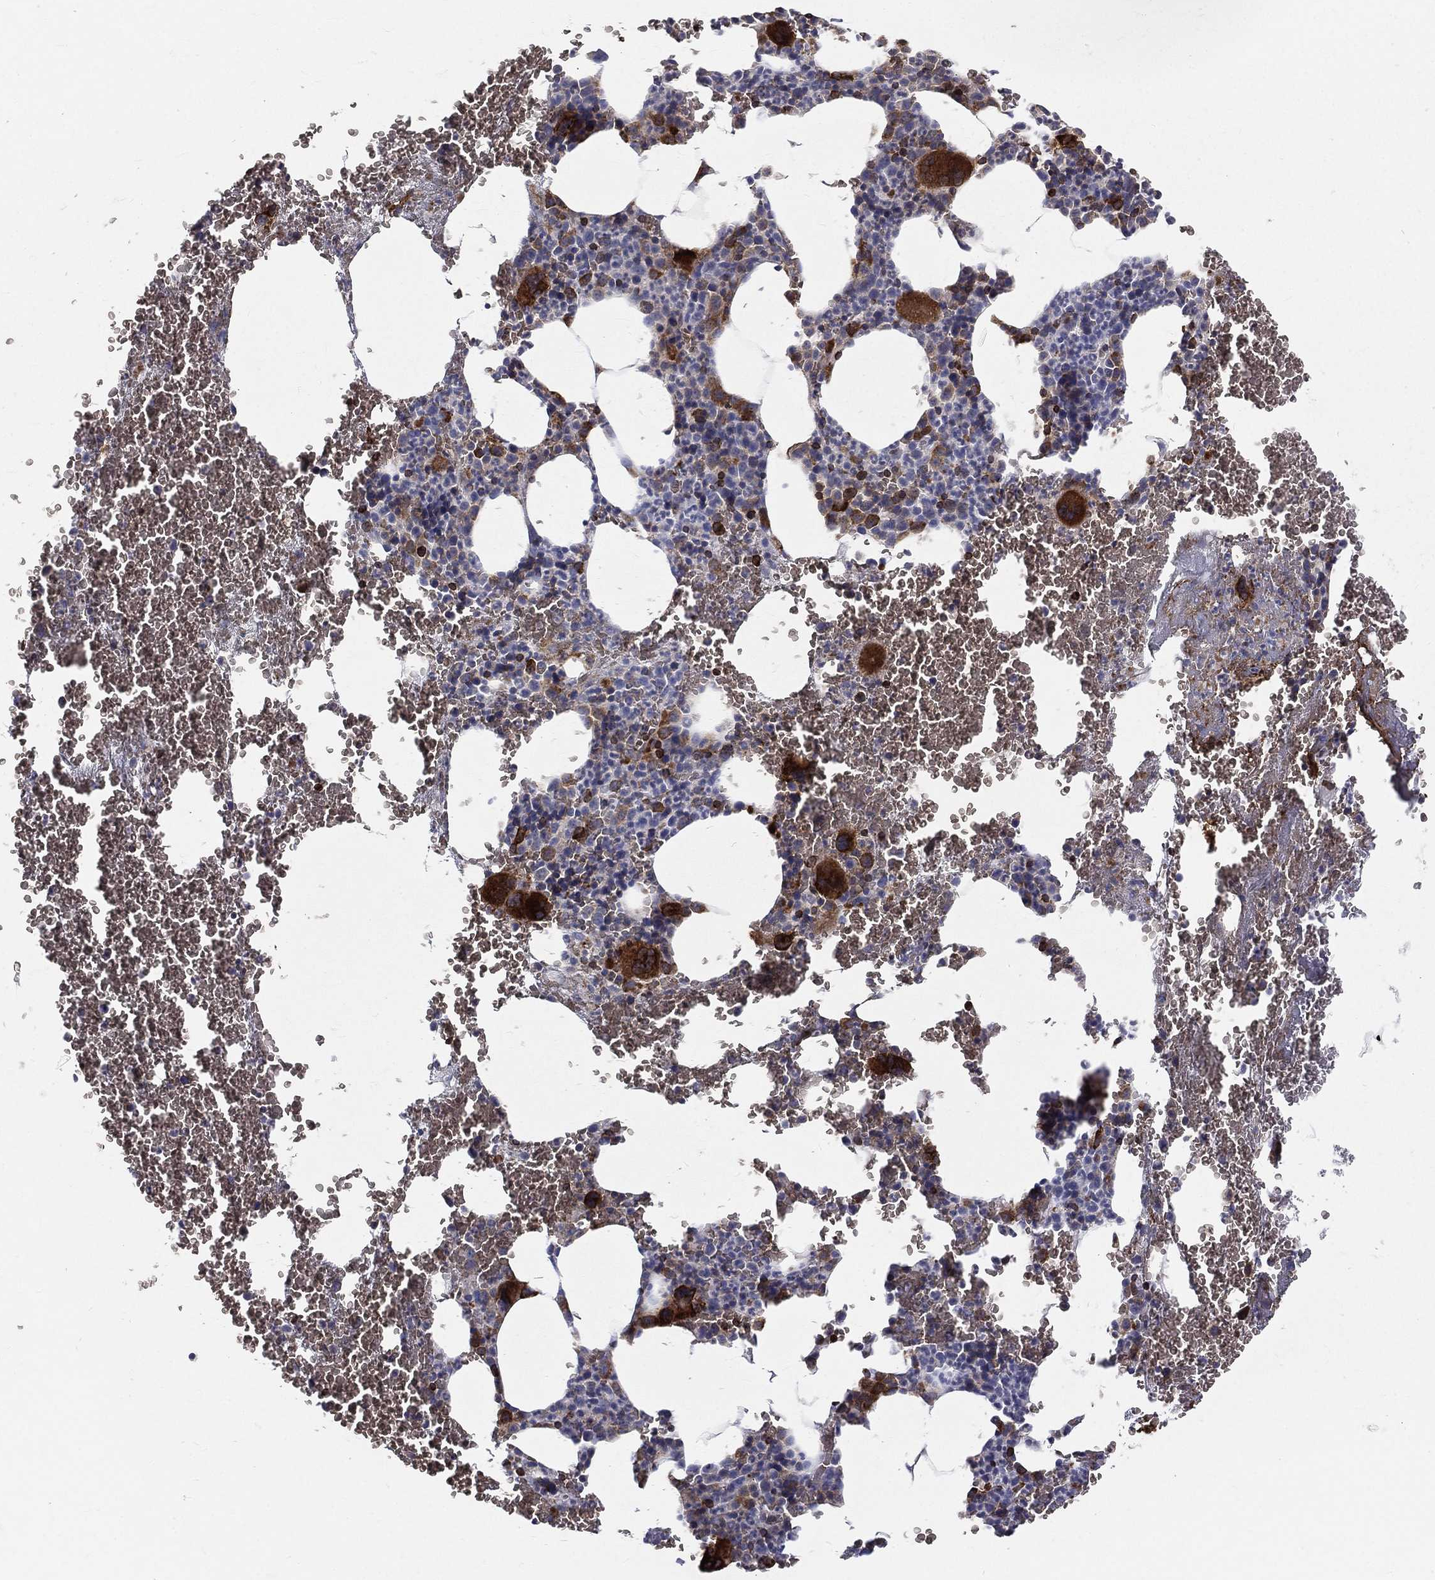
{"staining": {"intensity": "strong", "quantity": "<25%", "location": "cytoplasmic/membranous"}, "tissue": "bone marrow", "cell_type": "Hematopoietic cells", "image_type": "normal", "snomed": [{"axis": "morphology", "description": "Normal tissue, NOS"}, {"axis": "topography", "description": "Bone marrow"}], "caption": "Immunohistochemistry (IHC) of benign bone marrow shows medium levels of strong cytoplasmic/membranous expression in about <25% of hematopoietic cells.", "gene": "CTSW", "patient": {"sex": "male", "age": 91}}